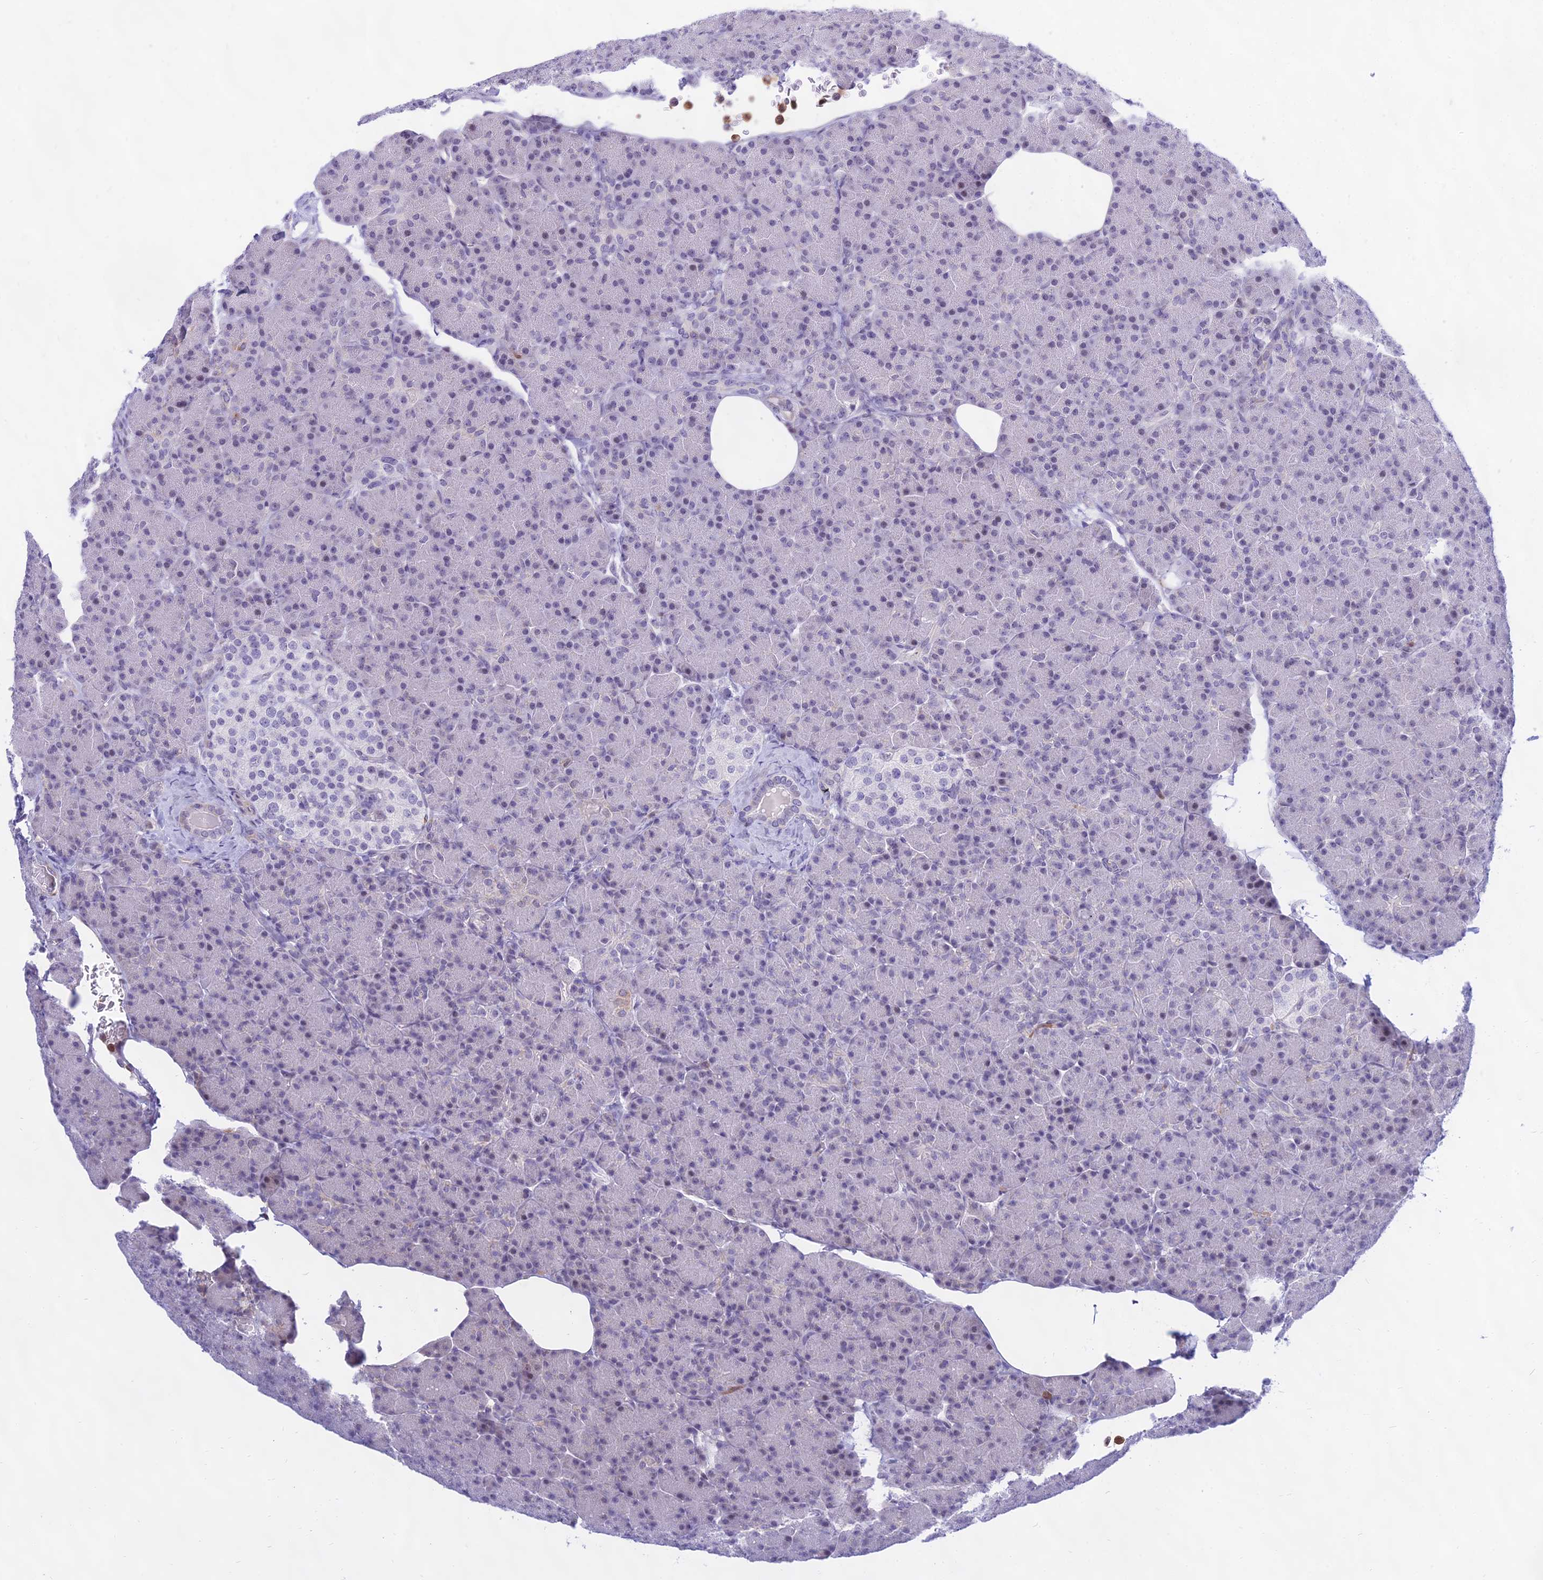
{"staining": {"intensity": "negative", "quantity": "none", "location": "none"}, "tissue": "pancreas", "cell_type": "Exocrine glandular cells", "image_type": "normal", "snomed": [{"axis": "morphology", "description": "Normal tissue, NOS"}, {"axis": "topography", "description": "Pancreas"}], "caption": "This is an IHC micrograph of normal human pancreas. There is no positivity in exocrine glandular cells.", "gene": "KRR1", "patient": {"sex": "female", "age": 43}}